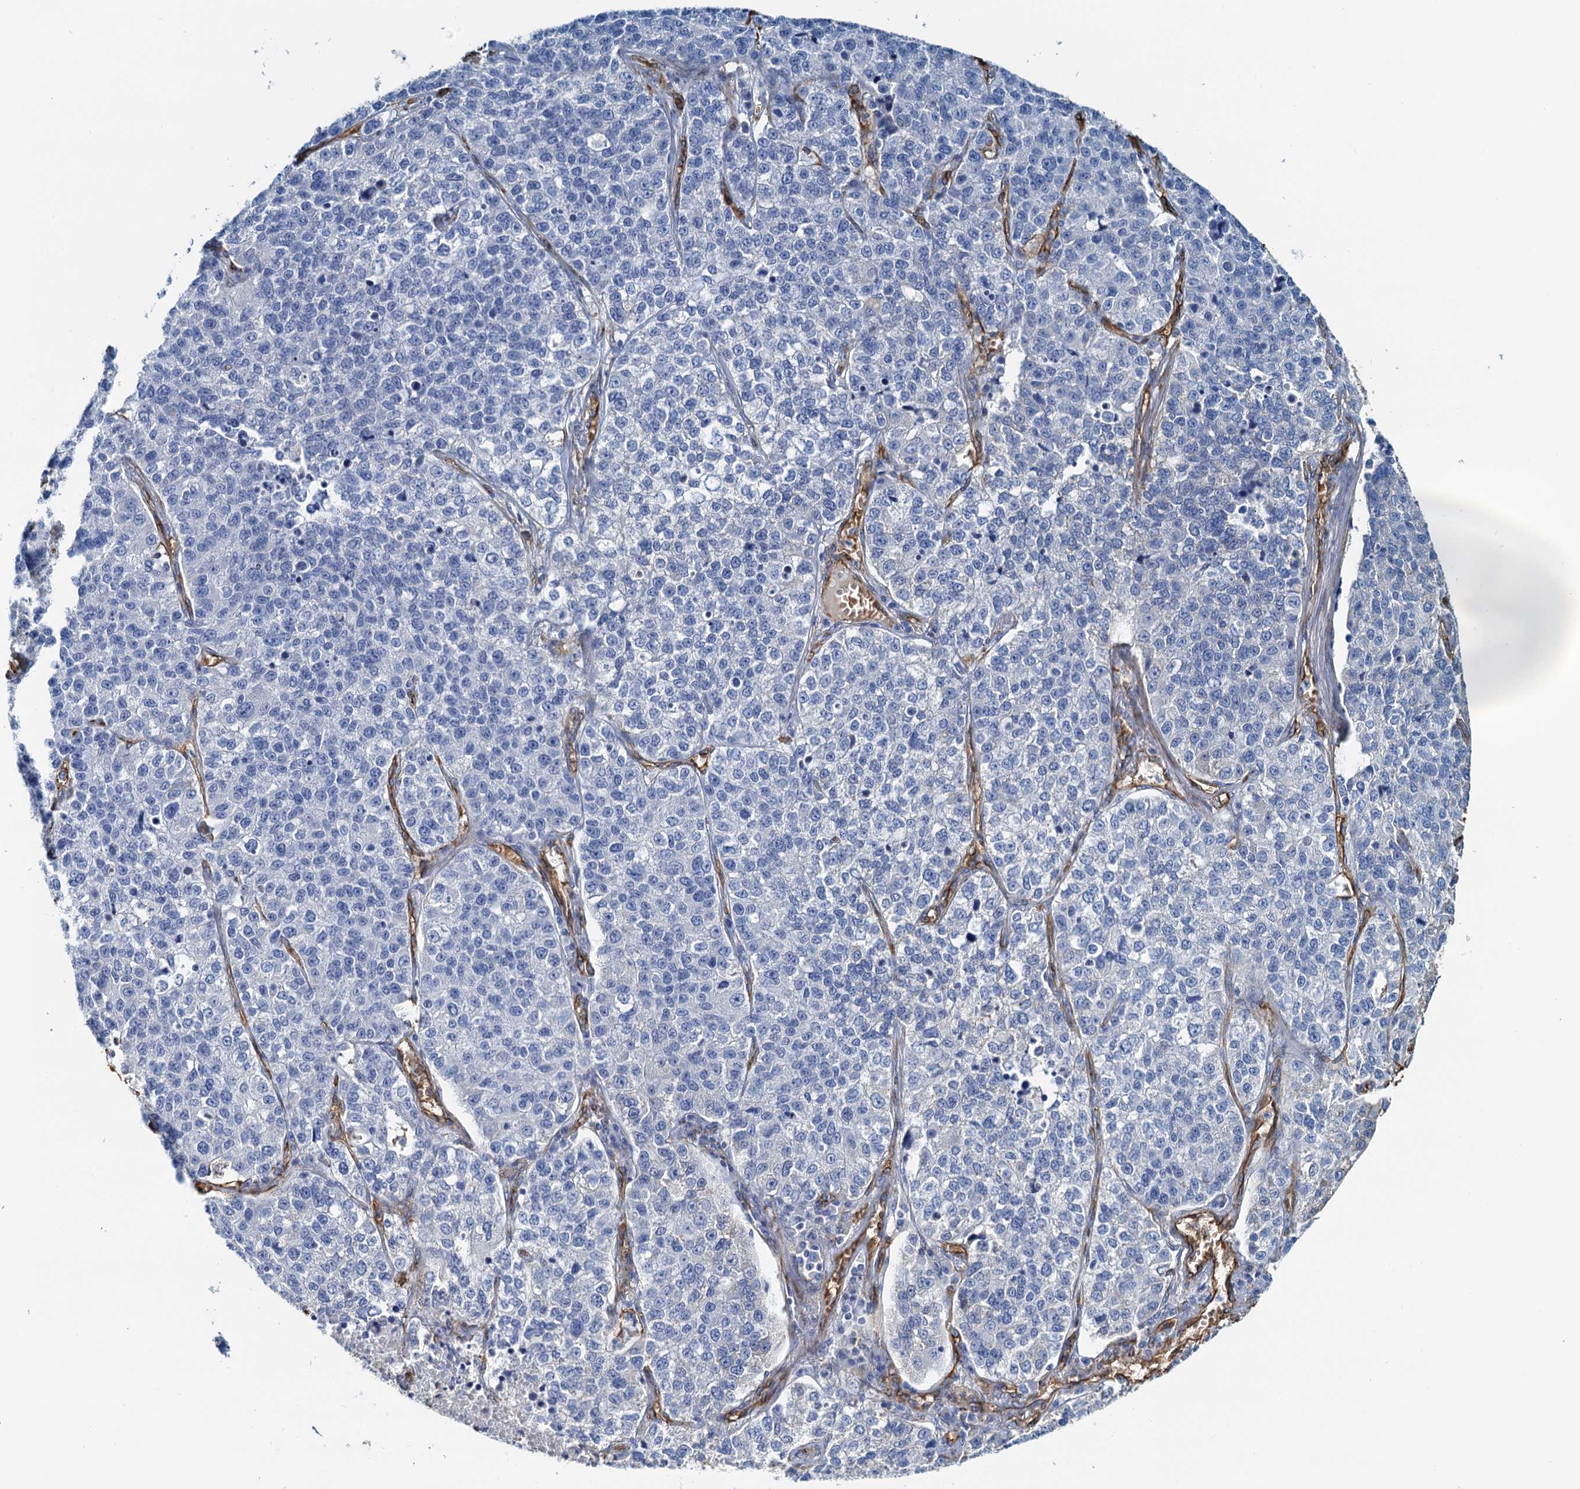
{"staining": {"intensity": "negative", "quantity": "none", "location": "none"}, "tissue": "lung cancer", "cell_type": "Tumor cells", "image_type": "cancer", "snomed": [{"axis": "morphology", "description": "Adenocarcinoma, NOS"}, {"axis": "topography", "description": "Lung"}], "caption": "Protein analysis of lung cancer reveals no significant expression in tumor cells.", "gene": "DGKG", "patient": {"sex": "male", "age": 49}}